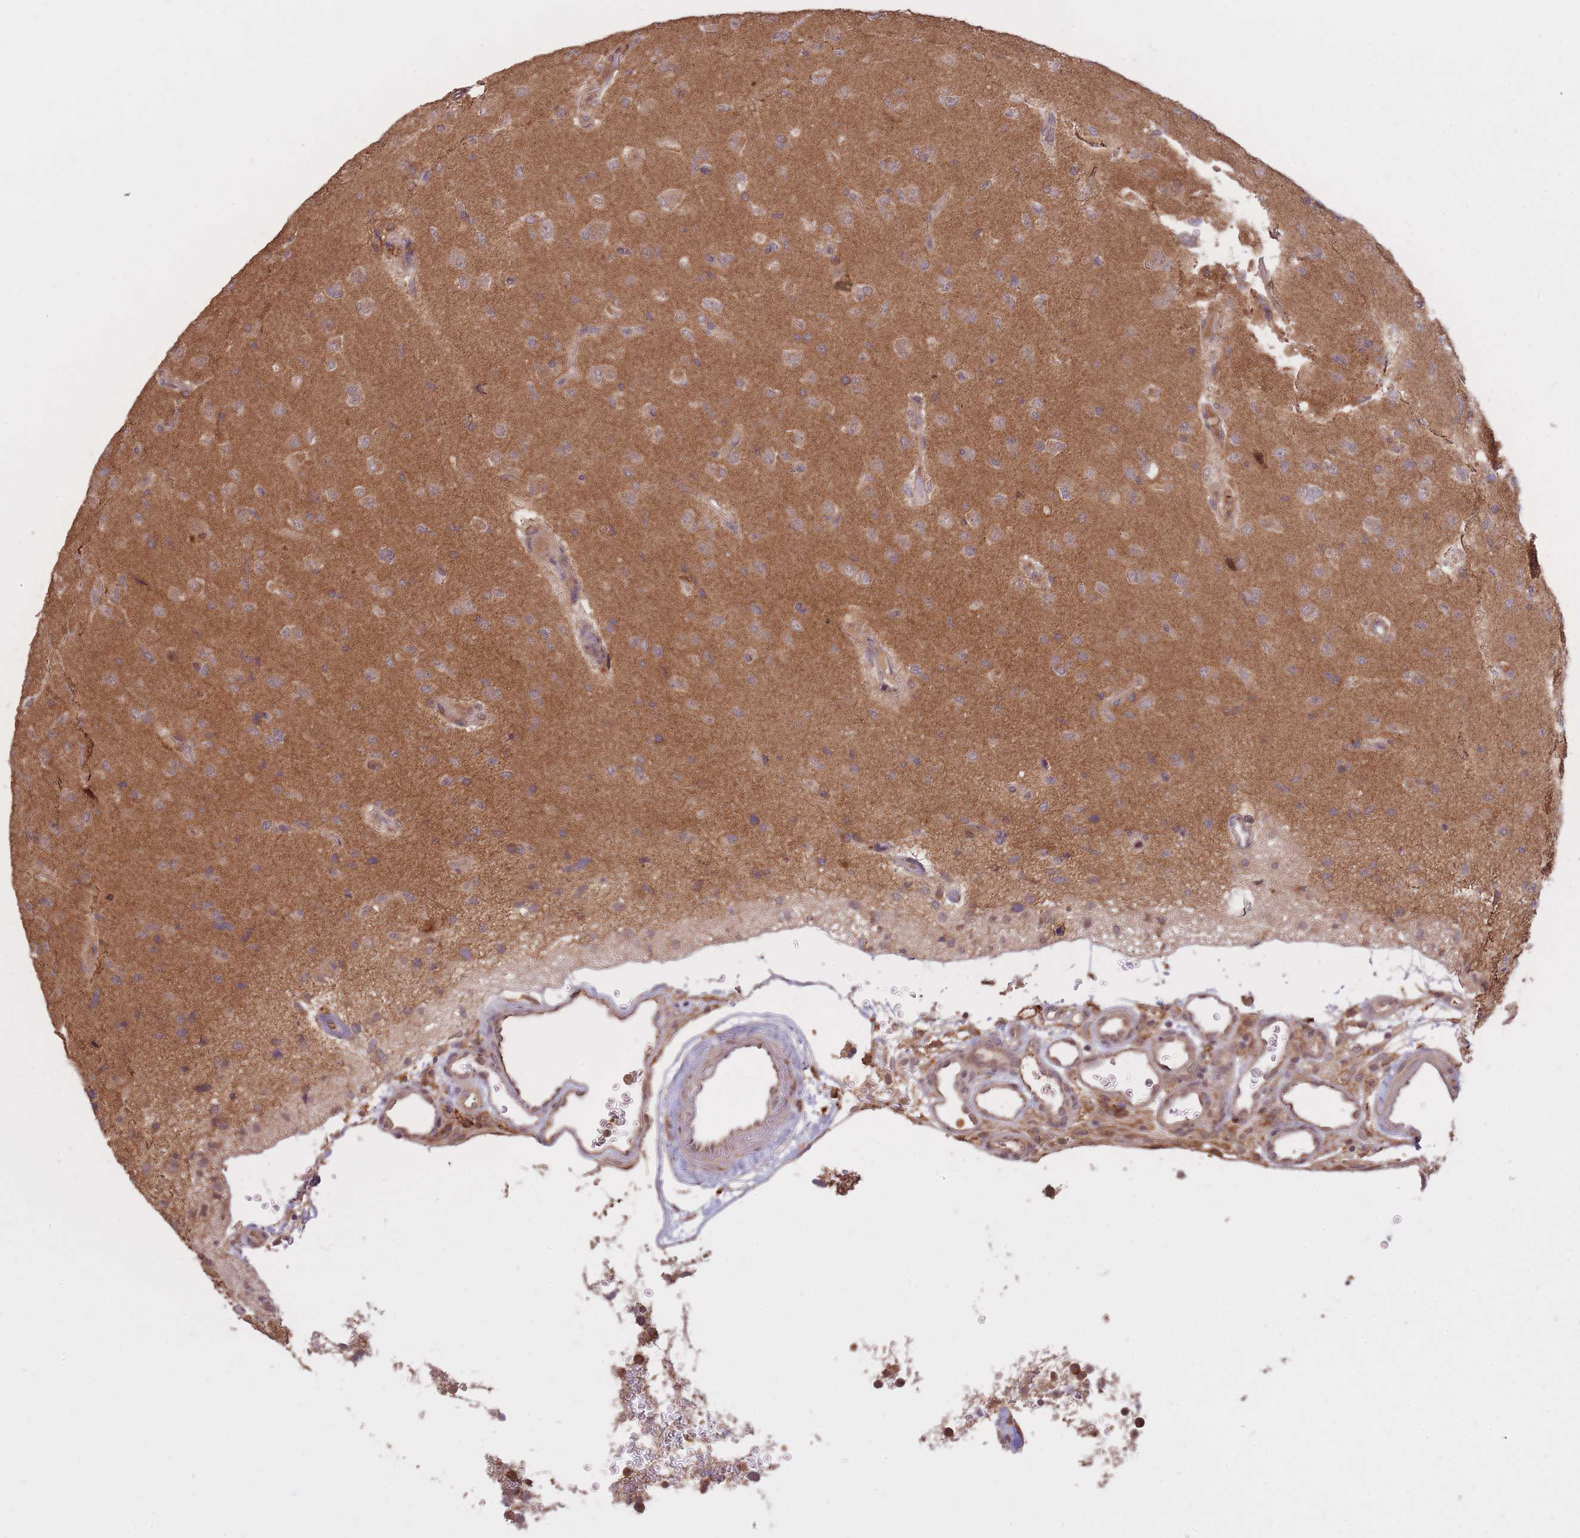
{"staining": {"intensity": "weak", "quantity": "<25%", "location": "cytoplasmic/membranous"}, "tissue": "glioma", "cell_type": "Tumor cells", "image_type": "cancer", "snomed": [{"axis": "morphology", "description": "Glioma, malignant, High grade"}, {"axis": "topography", "description": "Brain"}], "caption": "DAB immunohistochemical staining of human glioma reveals no significant expression in tumor cells. (DAB (3,3'-diaminobenzidine) immunohistochemistry (IHC), high magnification).", "gene": "IGF2BP2", "patient": {"sex": "male", "age": 77}}